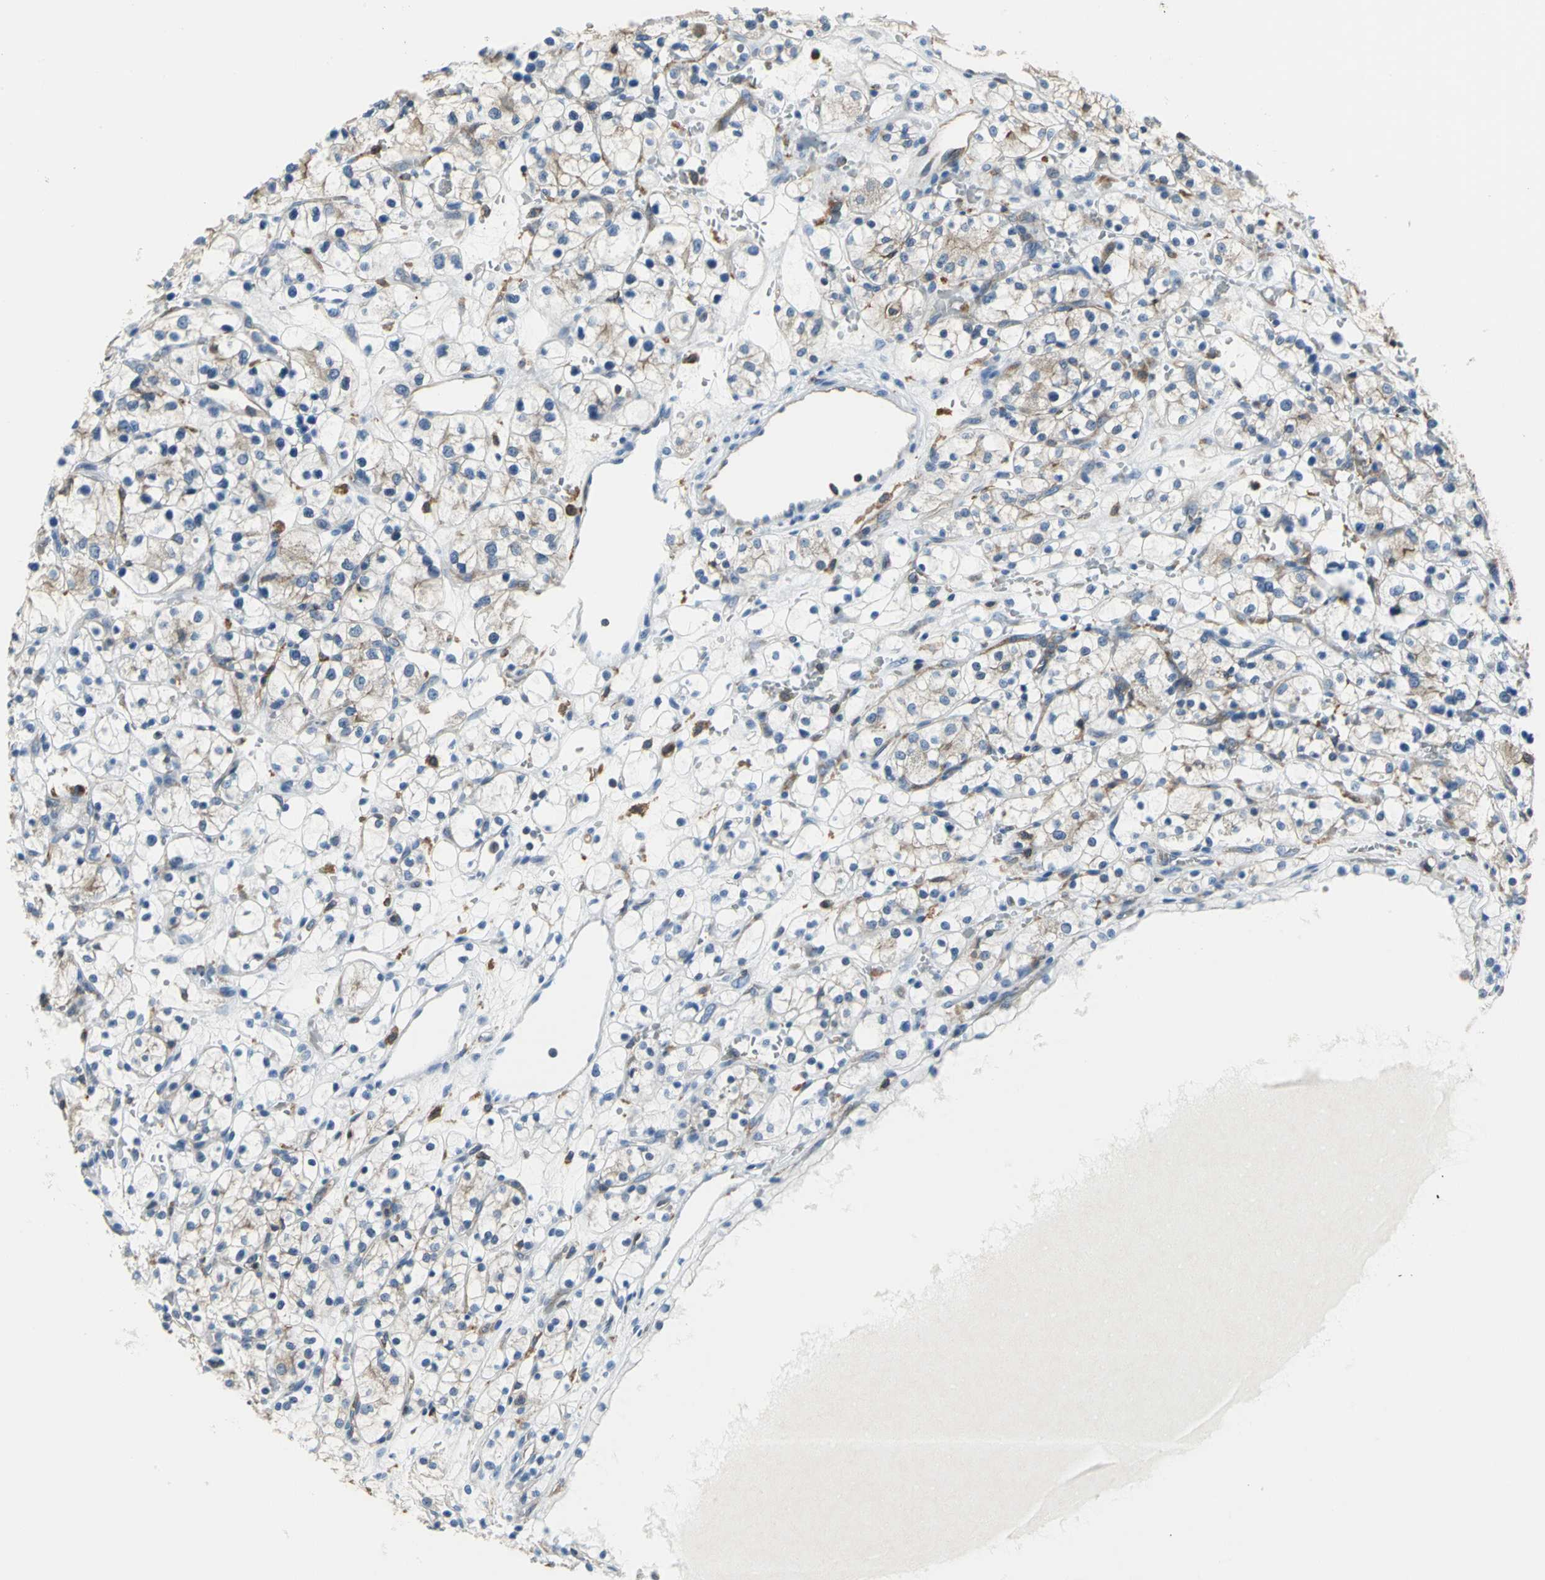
{"staining": {"intensity": "moderate", "quantity": "25%-75%", "location": "cytoplasmic/membranous"}, "tissue": "renal cancer", "cell_type": "Tumor cells", "image_type": "cancer", "snomed": [{"axis": "morphology", "description": "Adenocarcinoma, NOS"}, {"axis": "topography", "description": "Kidney"}], "caption": "The photomicrograph exhibits a brown stain indicating the presence of a protein in the cytoplasmic/membranous of tumor cells in renal cancer.", "gene": "IQGAP2", "patient": {"sex": "female", "age": 60}}